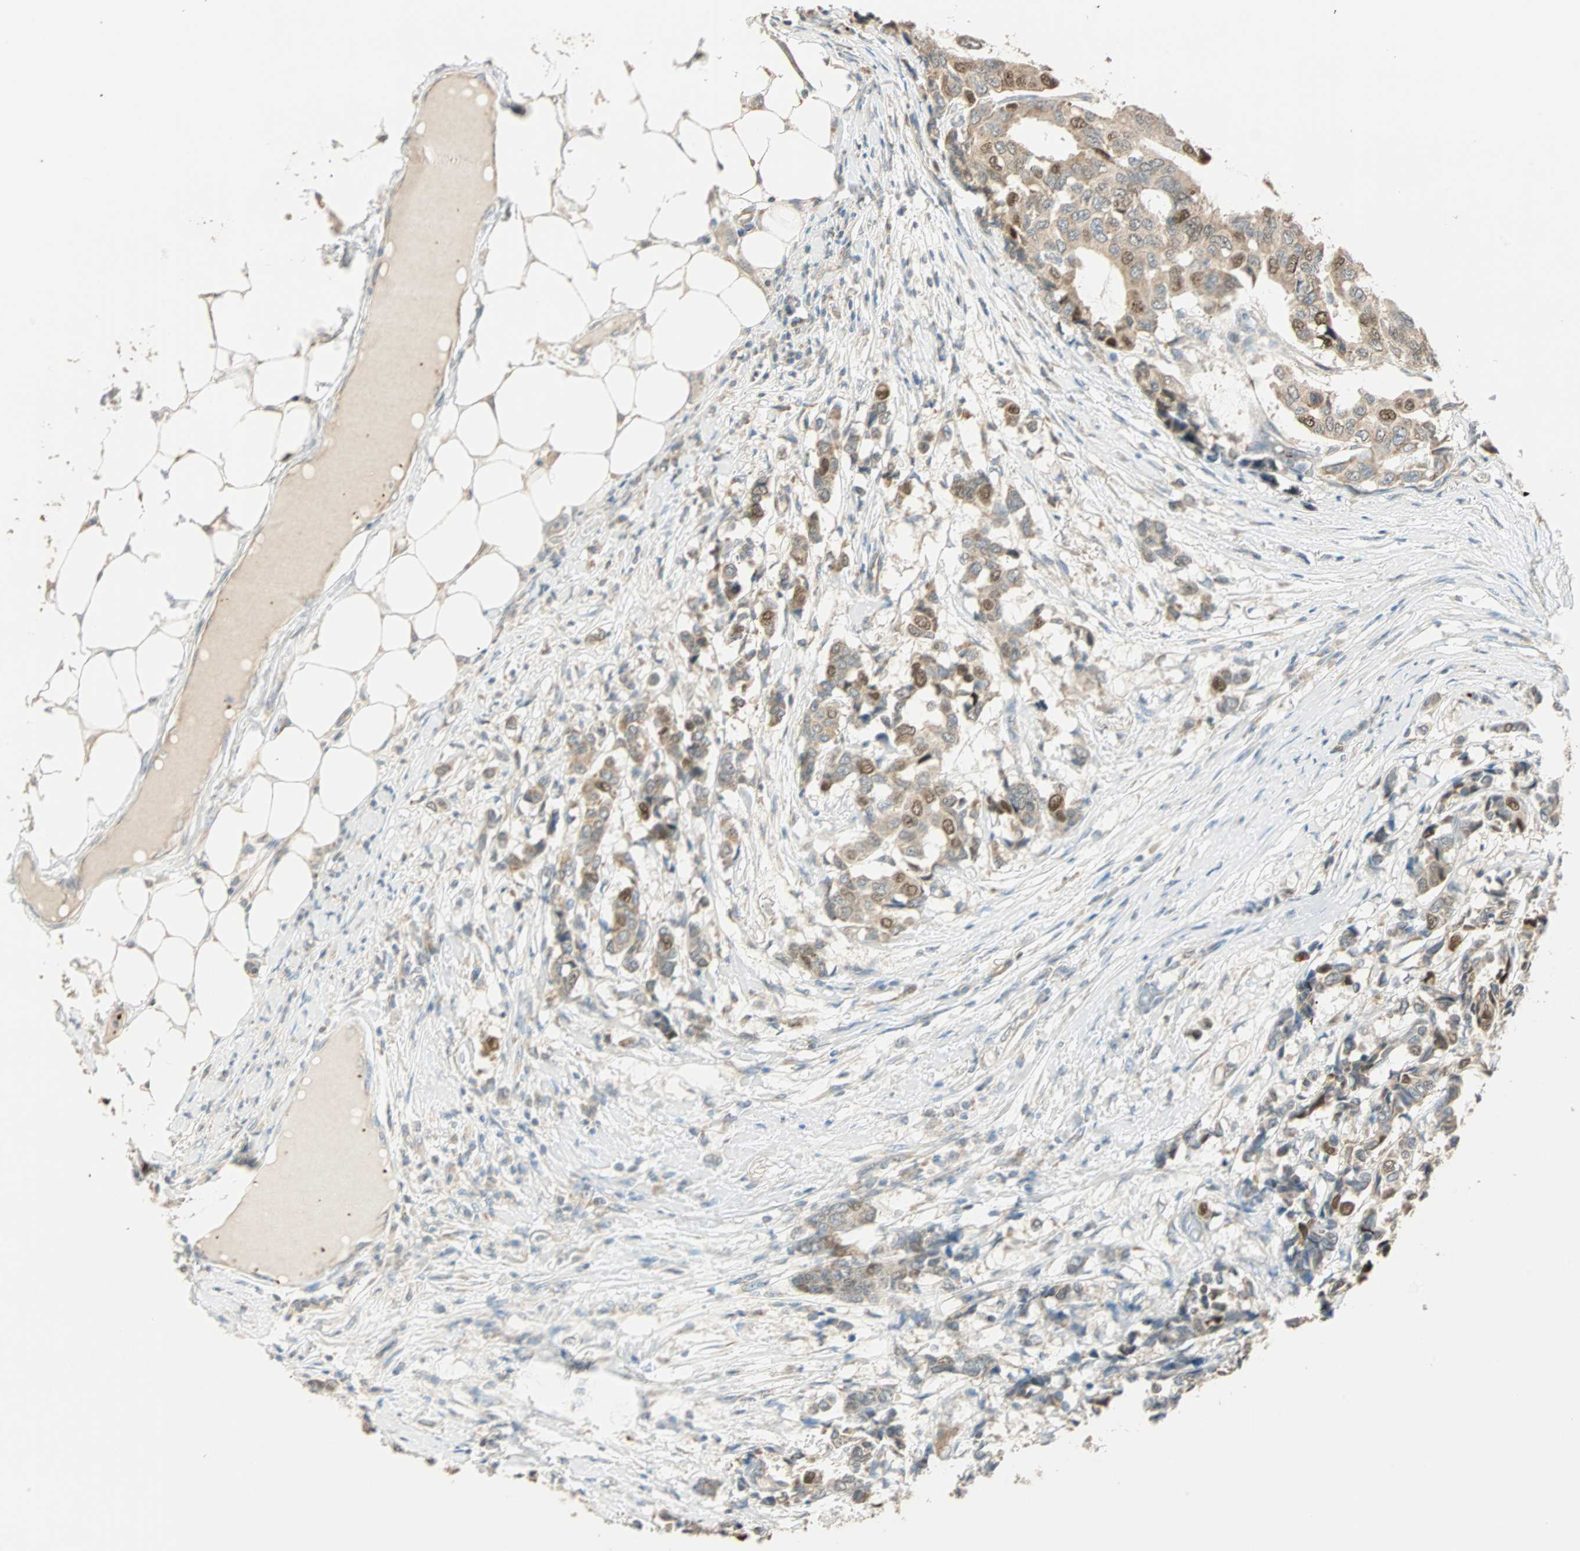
{"staining": {"intensity": "moderate", "quantity": "25%-75%", "location": "cytoplasmic/membranous,nuclear"}, "tissue": "breast cancer", "cell_type": "Tumor cells", "image_type": "cancer", "snomed": [{"axis": "morphology", "description": "Duct carcinoma"}, {"axis": "topography", "description": "Breast"}], "caption": "Protein staining reveals moderate cytoplasmic/membranous and nuclear positivity in approximately 25%-75% of tumor cells in breast cancer.", "gene": "RAD18", "patient": {"sex": "female", "age": 87}}